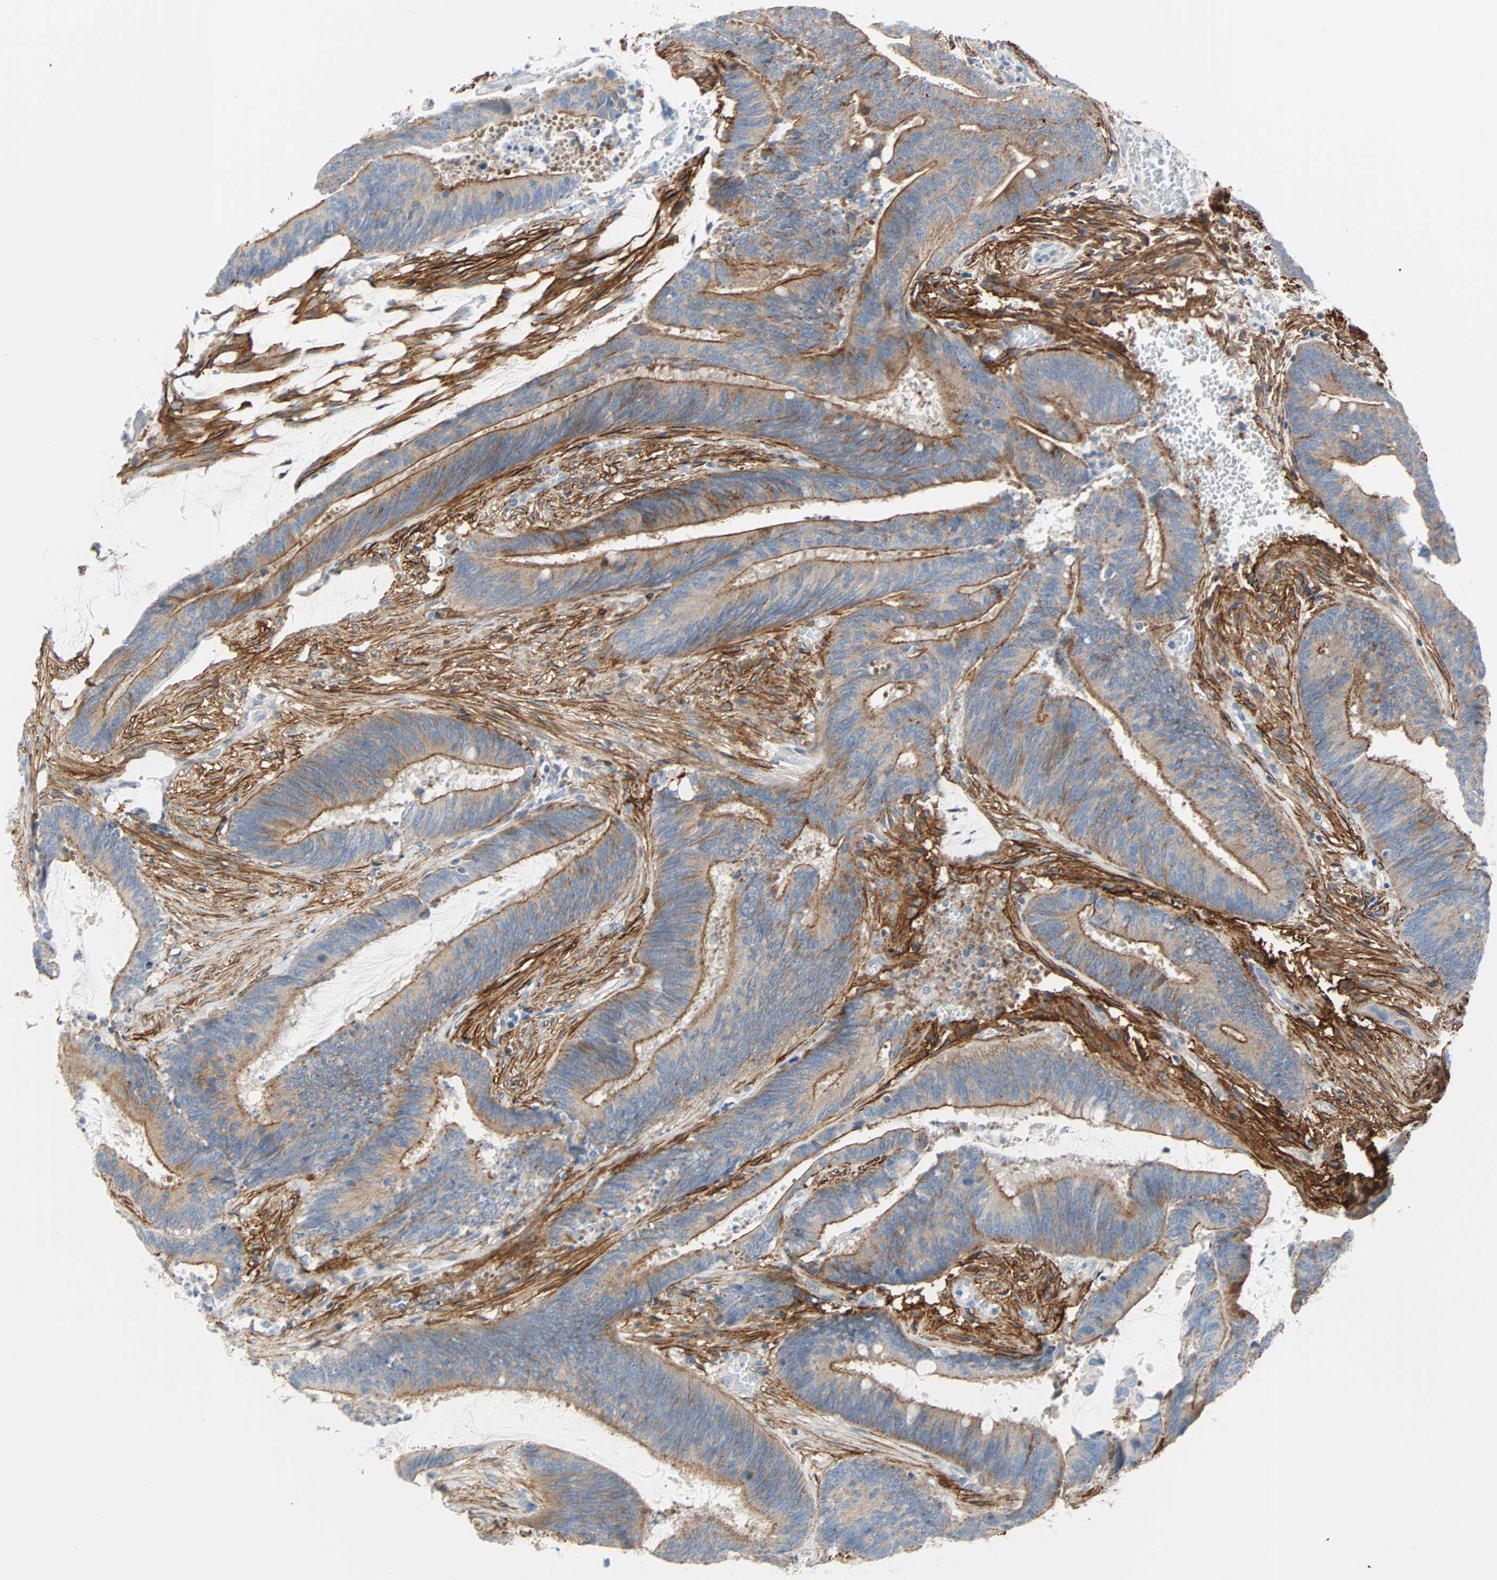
{"staining": {"intensity": "moderate", "quantity": ">75%", "location": "cytoplasmic/membranous"}, "tissue": "colorectal cancer", "cell_type": "Tumor cells", "image_type": "cancer", "snomed": [{"axis": "morphology", "description": "Adenocarcinoma, NOS"}, {"axis": "topography", "description": "Rectum"}], "caption": "Colorectal cancer stained with a brown dye exhibits moderate cytoplasmic/membranous positive expression in approximately >75% of tumor cells.", "gene": "PDPN", "patient": {"sex": "female", "age": 66}}